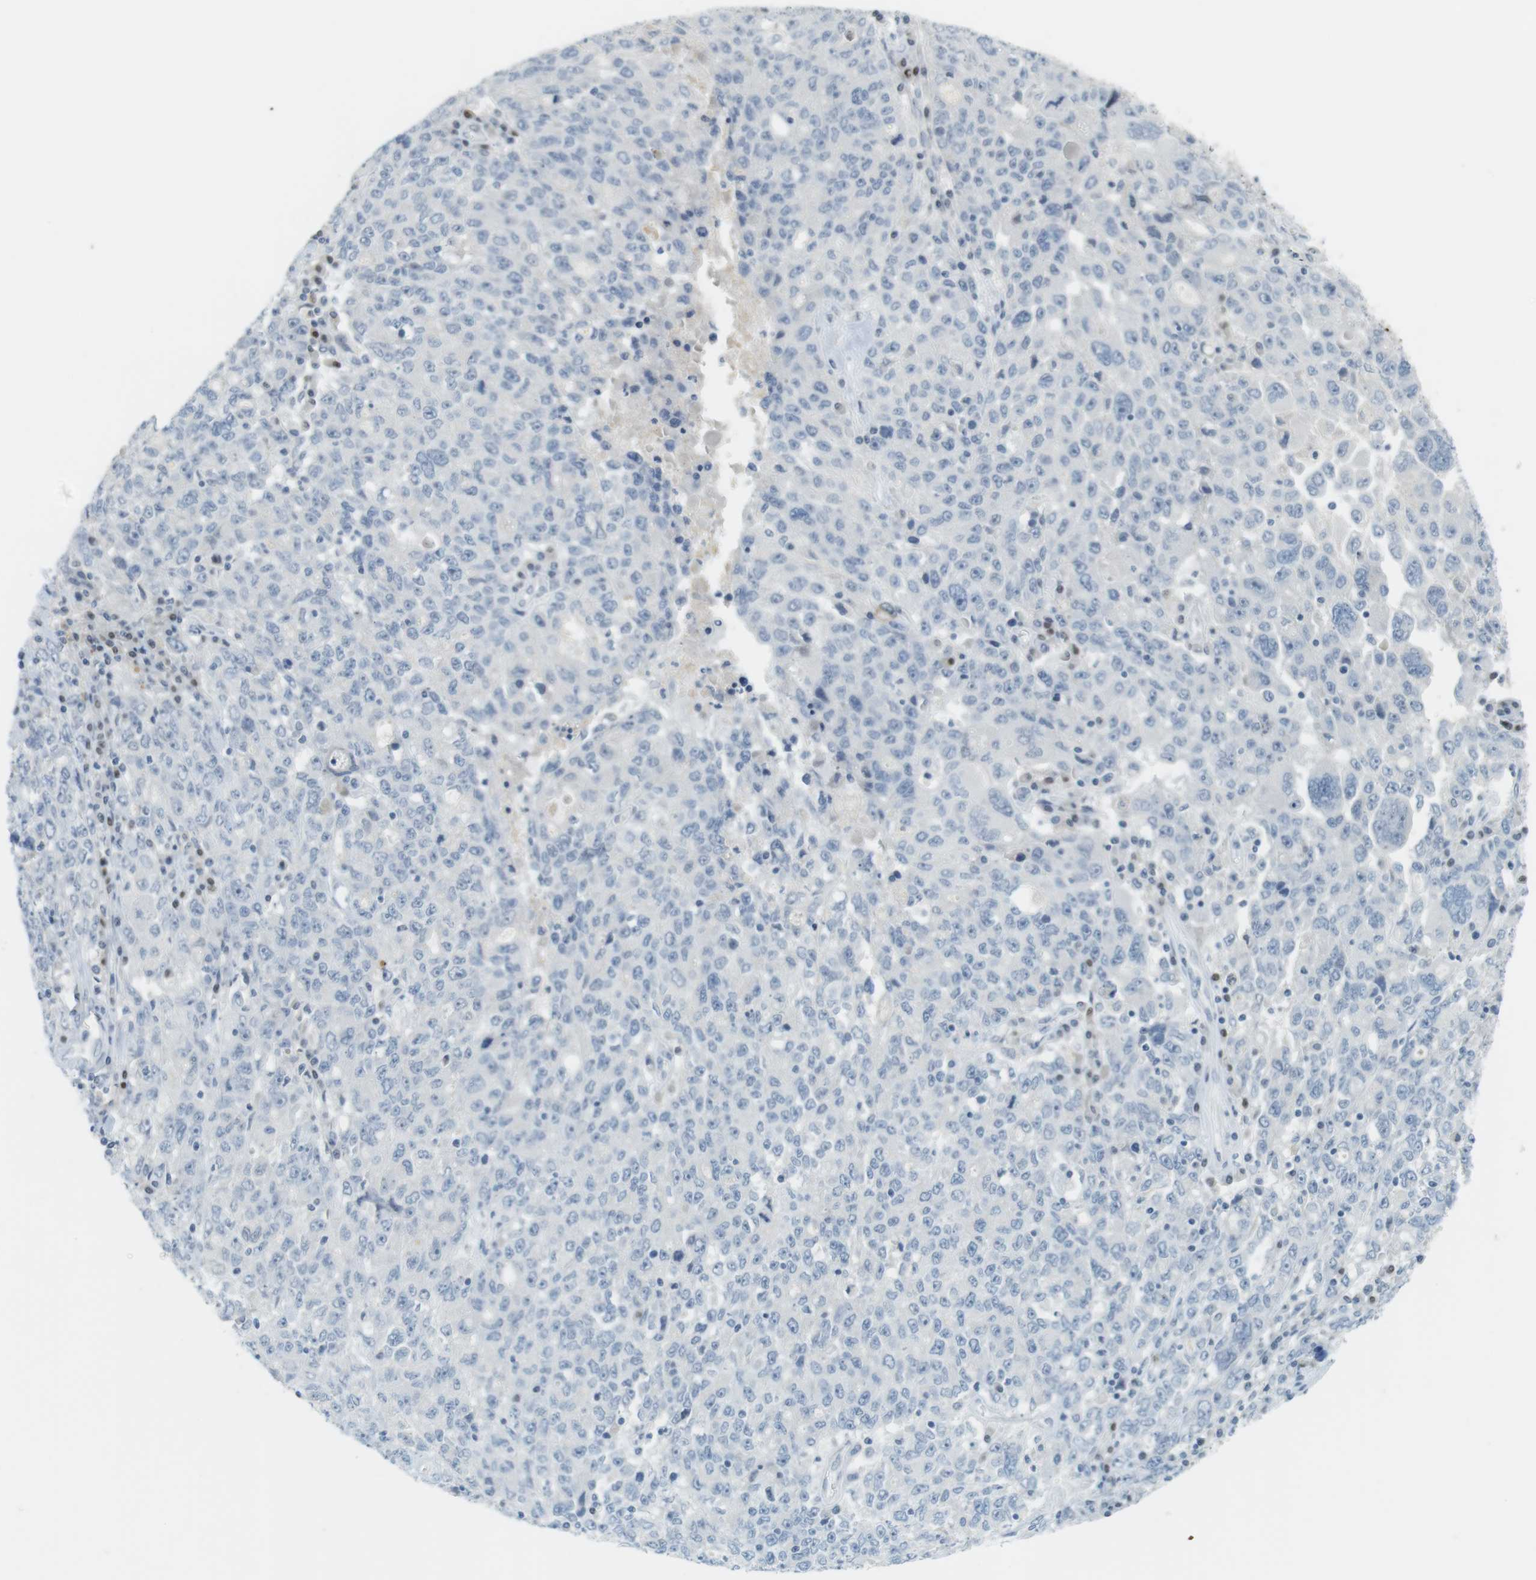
{"staining": {"intensity": "negative", "quantity": "none", "location": "none"}, "tissue": "ovarian cancer", "cell_type": "Tumor cells", "image_type": "cancer", "snomed": [{"axis": "morphology", "description": "Carcinoma, endometroid"}, {"axis": "topography", "description": "Ovary"}], "caption": "The photomicrograph displays no significant staining in tumor cells of ovarian cancer.", "gene": "CREB3L2", "patient": {"sex": "female", "age": 62}}